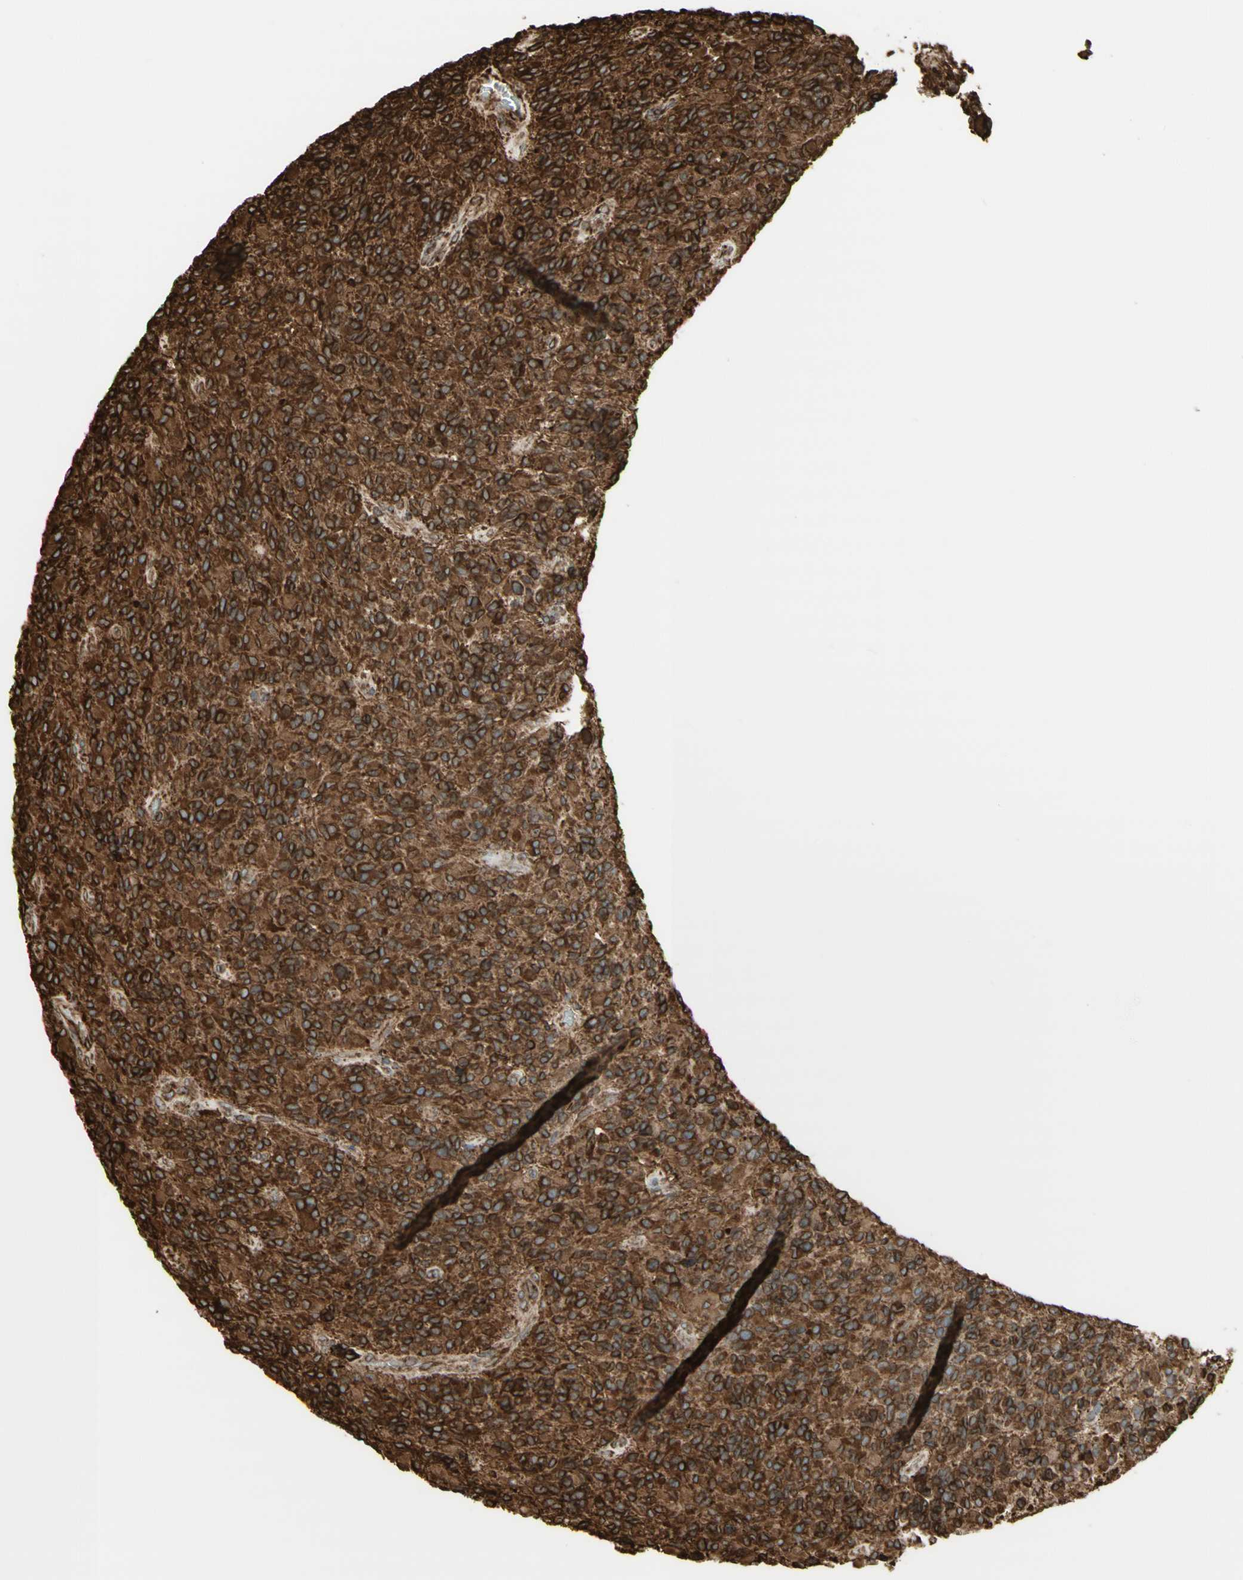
{"staining": {"intensity": "strong", "quantity": ">75%", "location": "cytoplasmic/membranous"}, "tissue": "glioma", "cell_type": "Tumor cells", "image_type": "cancer", "snomed": [{"axis": "morphology", "description": "Glioma, malignant, High grade"}, {"axis": "topography", "description": "Brain"}], "caption": "This is a photomicrograph of IHC staining of malignant glioma (high-grade), which shows strong expression in the cytoplasmic/membranous of tumor cells.", "gene": "CANX", "patient": {"sex": "male", "age": 71}}